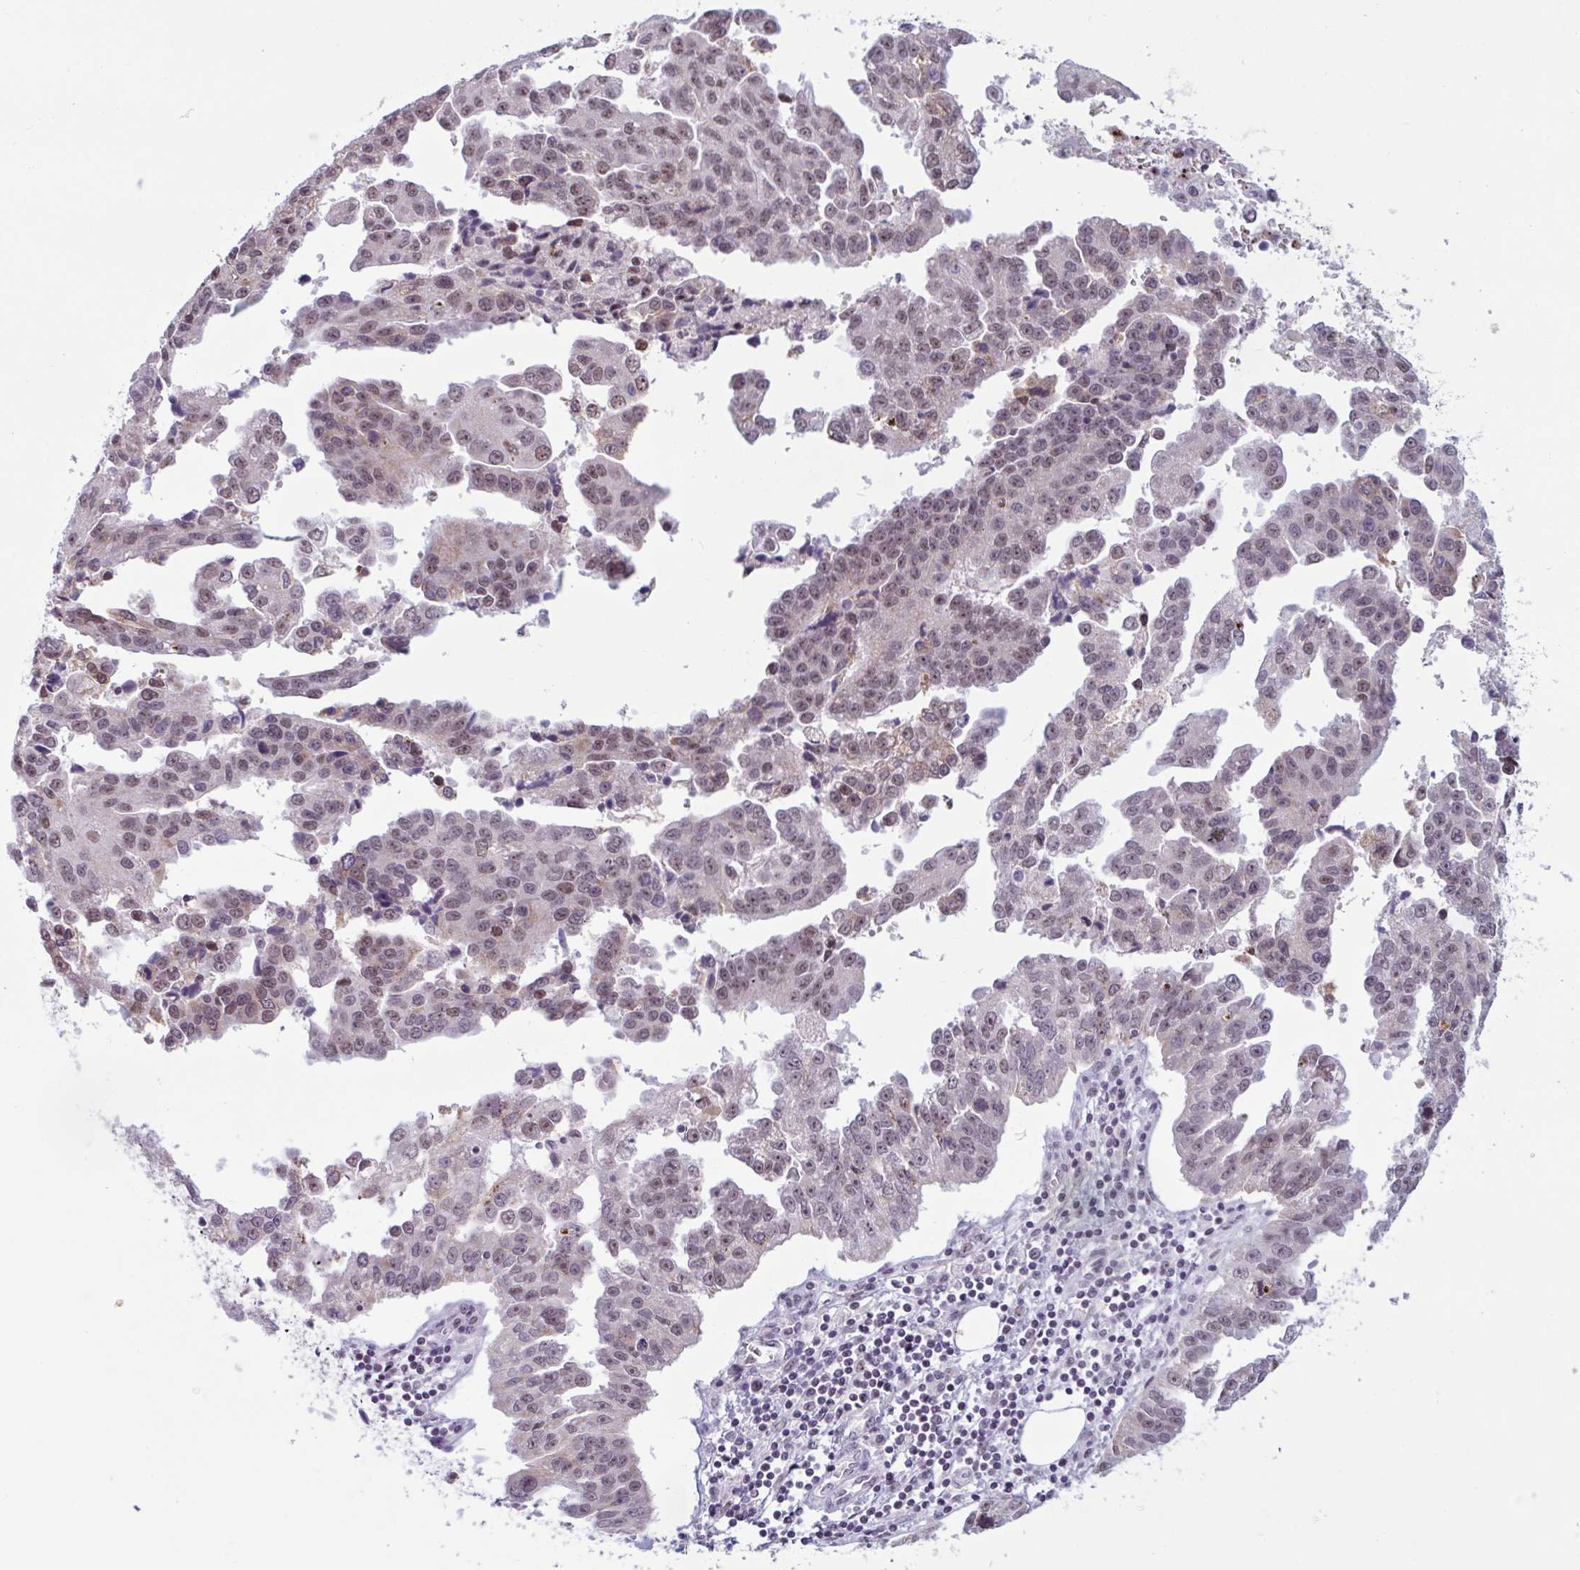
{"staining": {"intensity": "weak", "quantity": ">75%", "location": "nuclear"}, "tissue": "ovarian cancer", "cell_type": "Tumor cells", "image_type": "cancer", "snomed": [{"axis": "morphology", "description": "Cystadenocarcinoma, serous, NOS"}, {"axis": "topography", "description": "Ovary"}], "caption": "Human ovarian cancer stained with a brown dye reveals weak nuclear positive expression in about >75% of tumor cells.", "gene": "TGM6", "patient": {"sex": "female", "age": 75}}